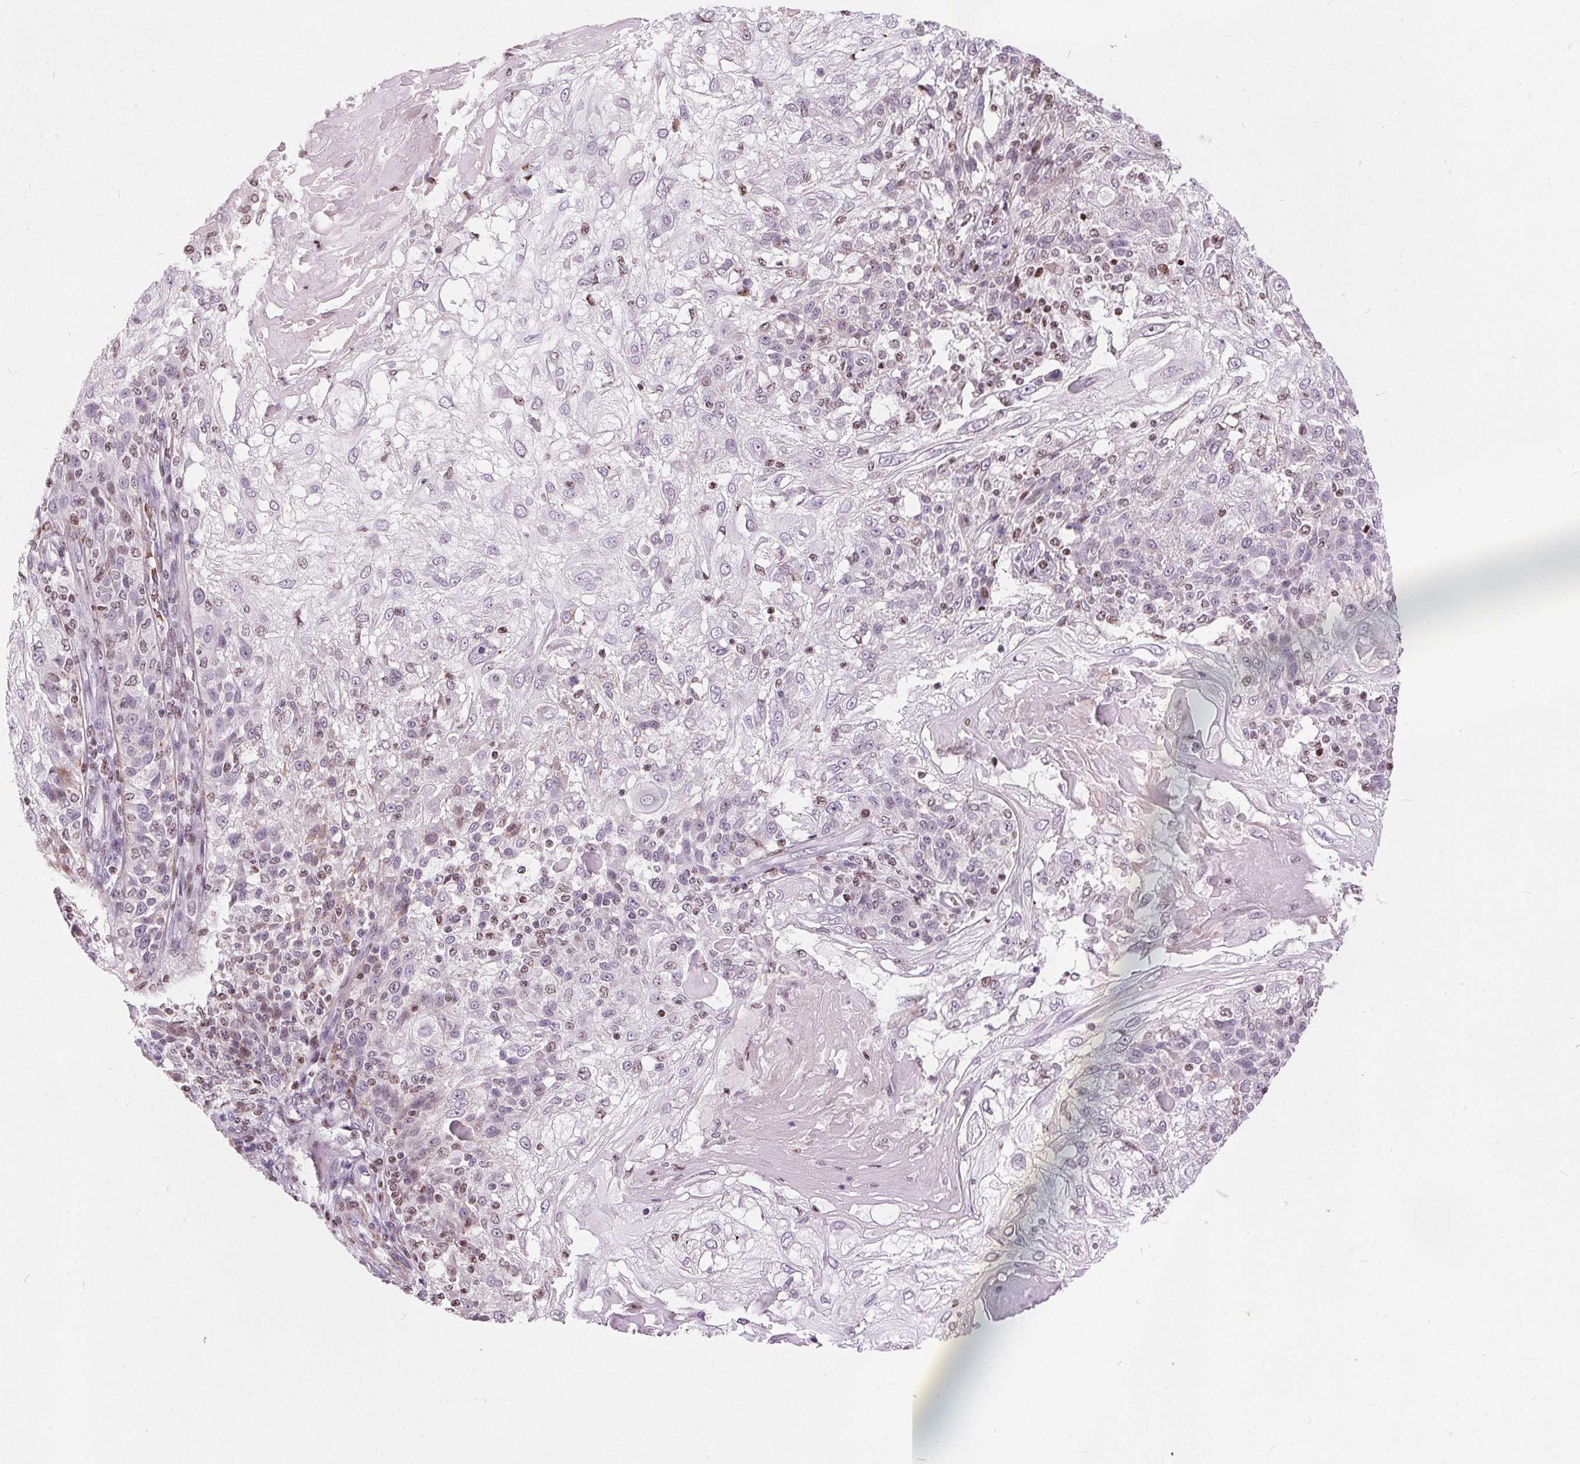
{"staining": {"intensity": "weak", "quantity": "<25%", "location": "nuclear"}, "tissue": "skin cancer", "cell_type": "Tumor cells", "image_type": "cancer", "snomed": [{"axis": "morphology", "description": "Normal tissue, NOS"}, {"axis": "morphology", "description": "Squamous cell carcinoma, NOS"}, {"axis": "topography", "description": "Skin"}], "caption": "Tumor cells show no significant staining in skin cancer.", "gene": "ISLR2", "patient": {"sex": "female", "age": 83}}